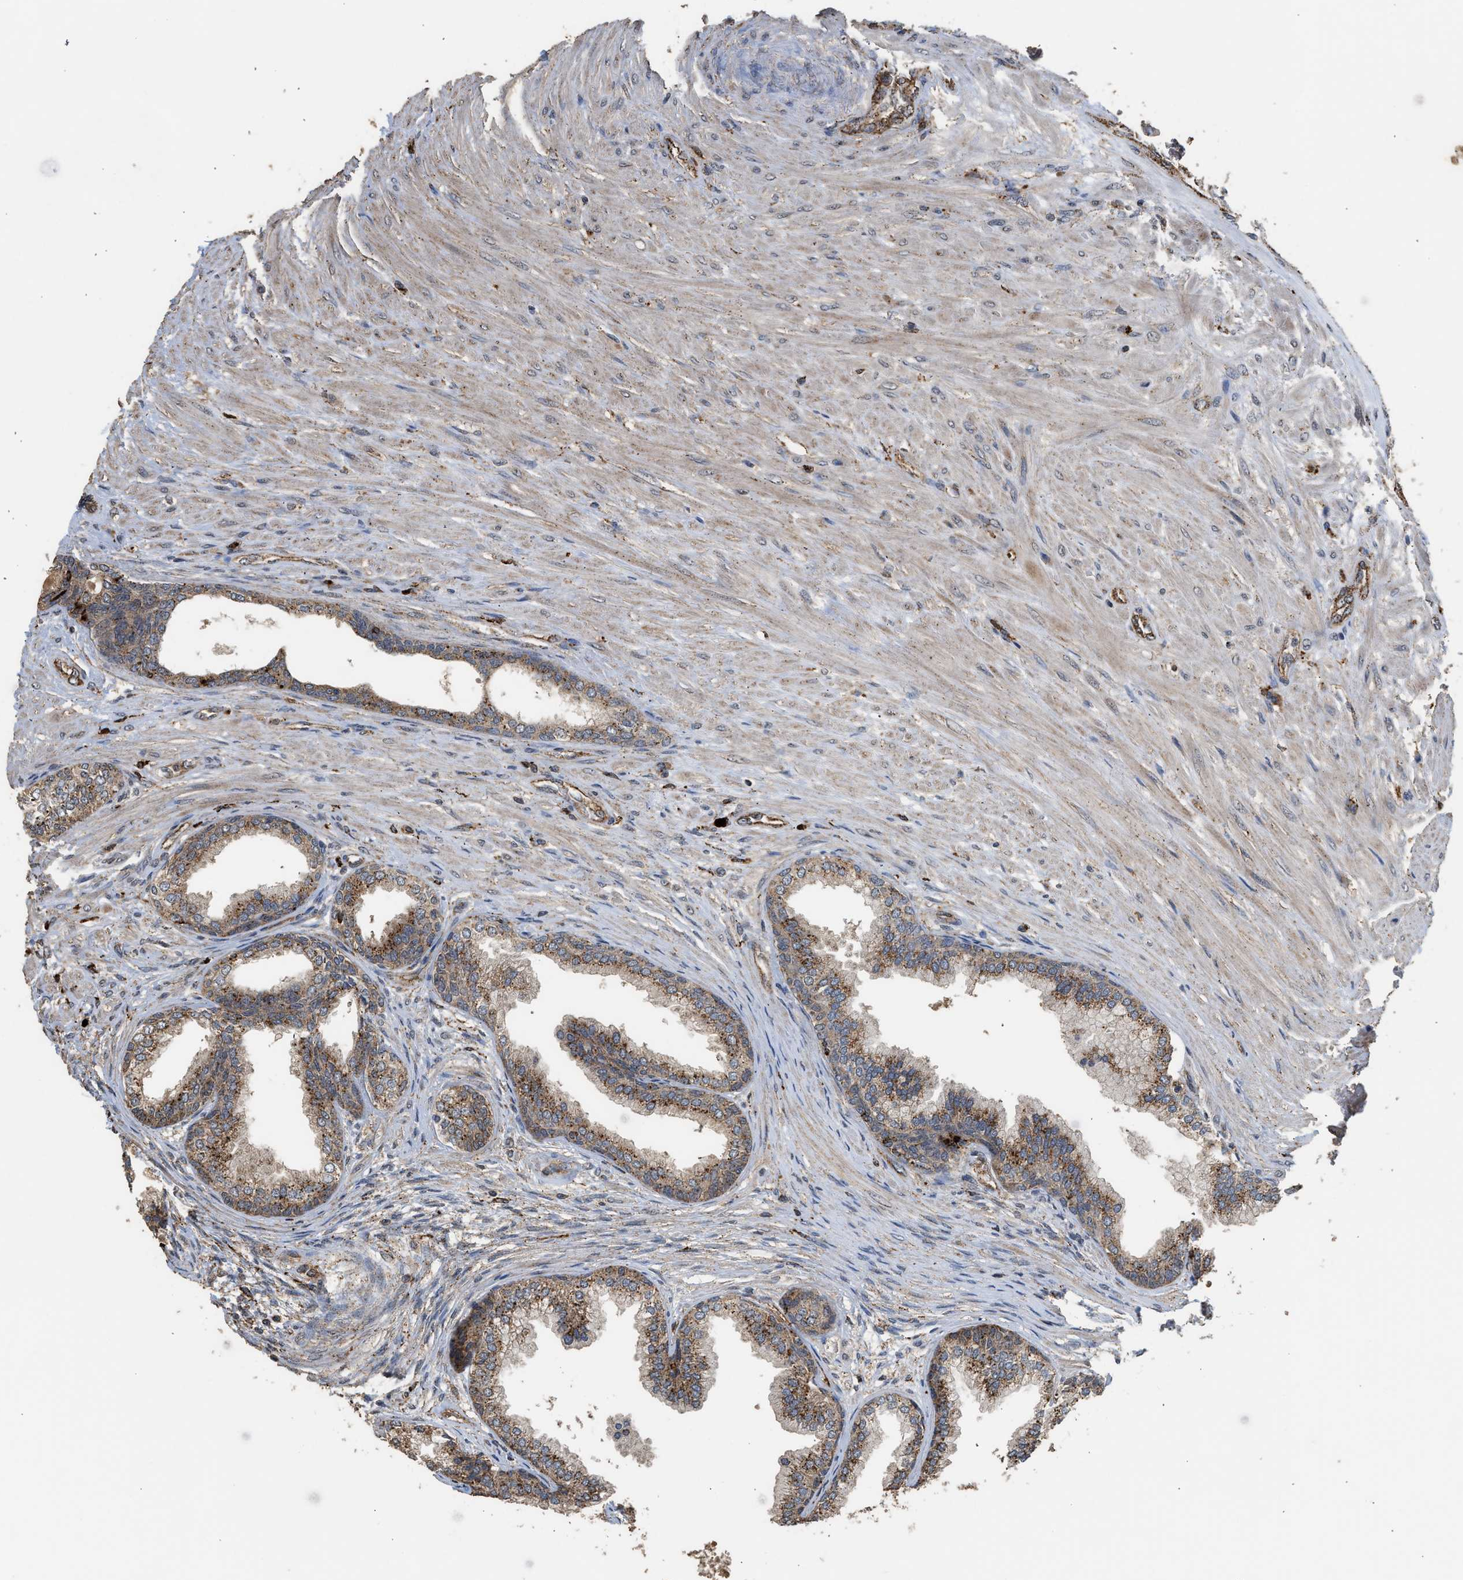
{"staining": {"intensity": "moderate", "quantity": ">75%", "location": "cytoplasmic/membranous"}, "tissue": "prostate", "cell_type": "Glandular cells", "image_type": "normal", "snomed": [{"axis": "morphology", "description": "Normal tissue, NOS"}, {"axis": "topography", "description": "Prostate"}], "caption": "Glandular cells display medium levels of moderate cytoplasmic/membranous expression in approximately >75% of cells in normal human prostate. The staining is performed using DAB (3,3'-diaminobenzidine) brown chromogen to label protein expression. The nuclei are counter-stained blue using hematoxylin.", "gene": "CTSV", "patient": {"sex": "male", "age": 76}}